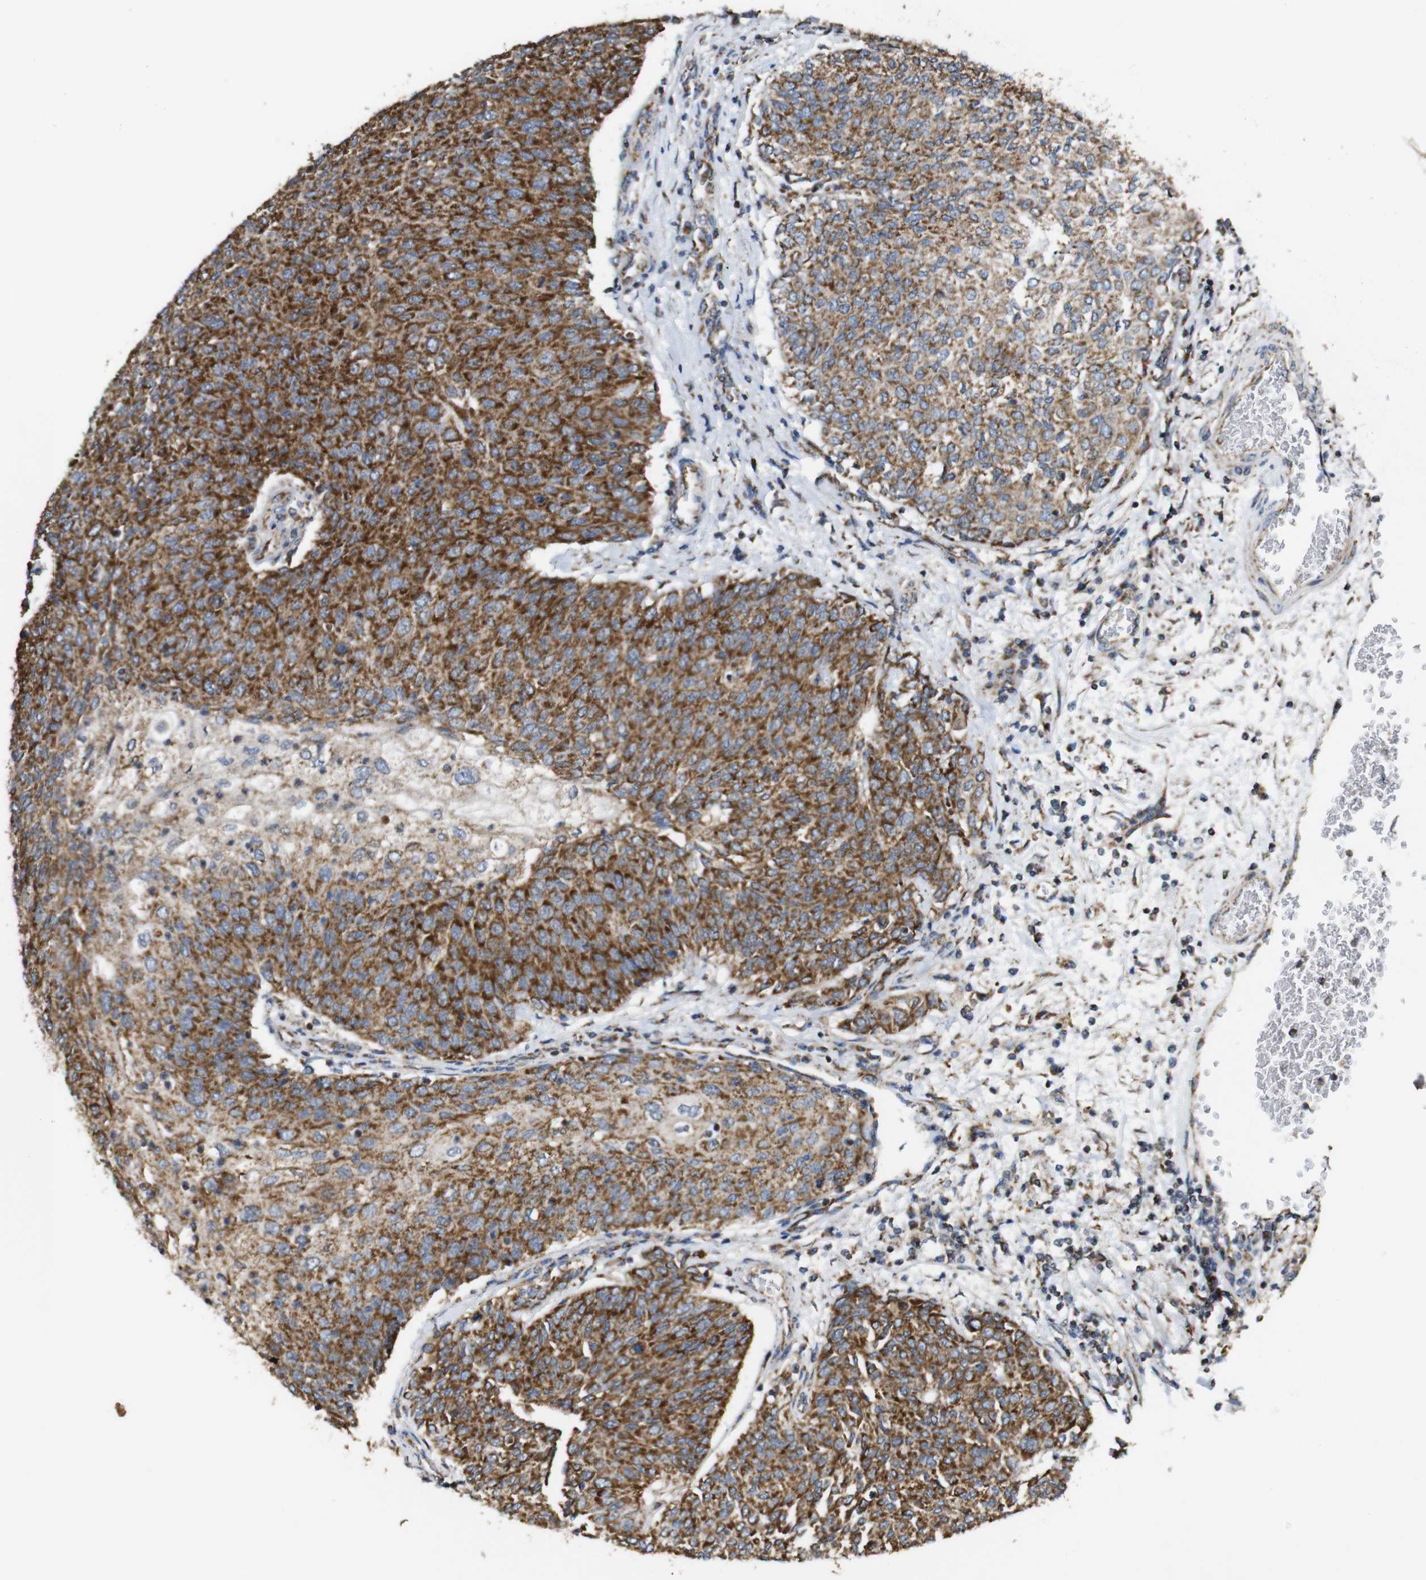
{"staining": {"intensity": "moderate", "quantity": ">75%", "location": "cytoplasmic/membranous"}, "tissue": "urothelial cancer", "cell_type": "Tumor cells", "image_type": "cancer", "snomed": [{"axis": "morphology", "description": "Urothelial carcinoma, Low grade"}, {"axis": "topography", "description": "Urinary bladder"}], "caption": "Immunohistochemical staining of urothelial carcinoma (low-grade) displays medium levels of moderate cytoplasmic/membranous expression in approximately >75% of tumor cells. The protein of interest is shown in brown color, while the nuclei are stained blue.", "gene": "NR3C2", "patient": {"sex": "female", "age": 79}}